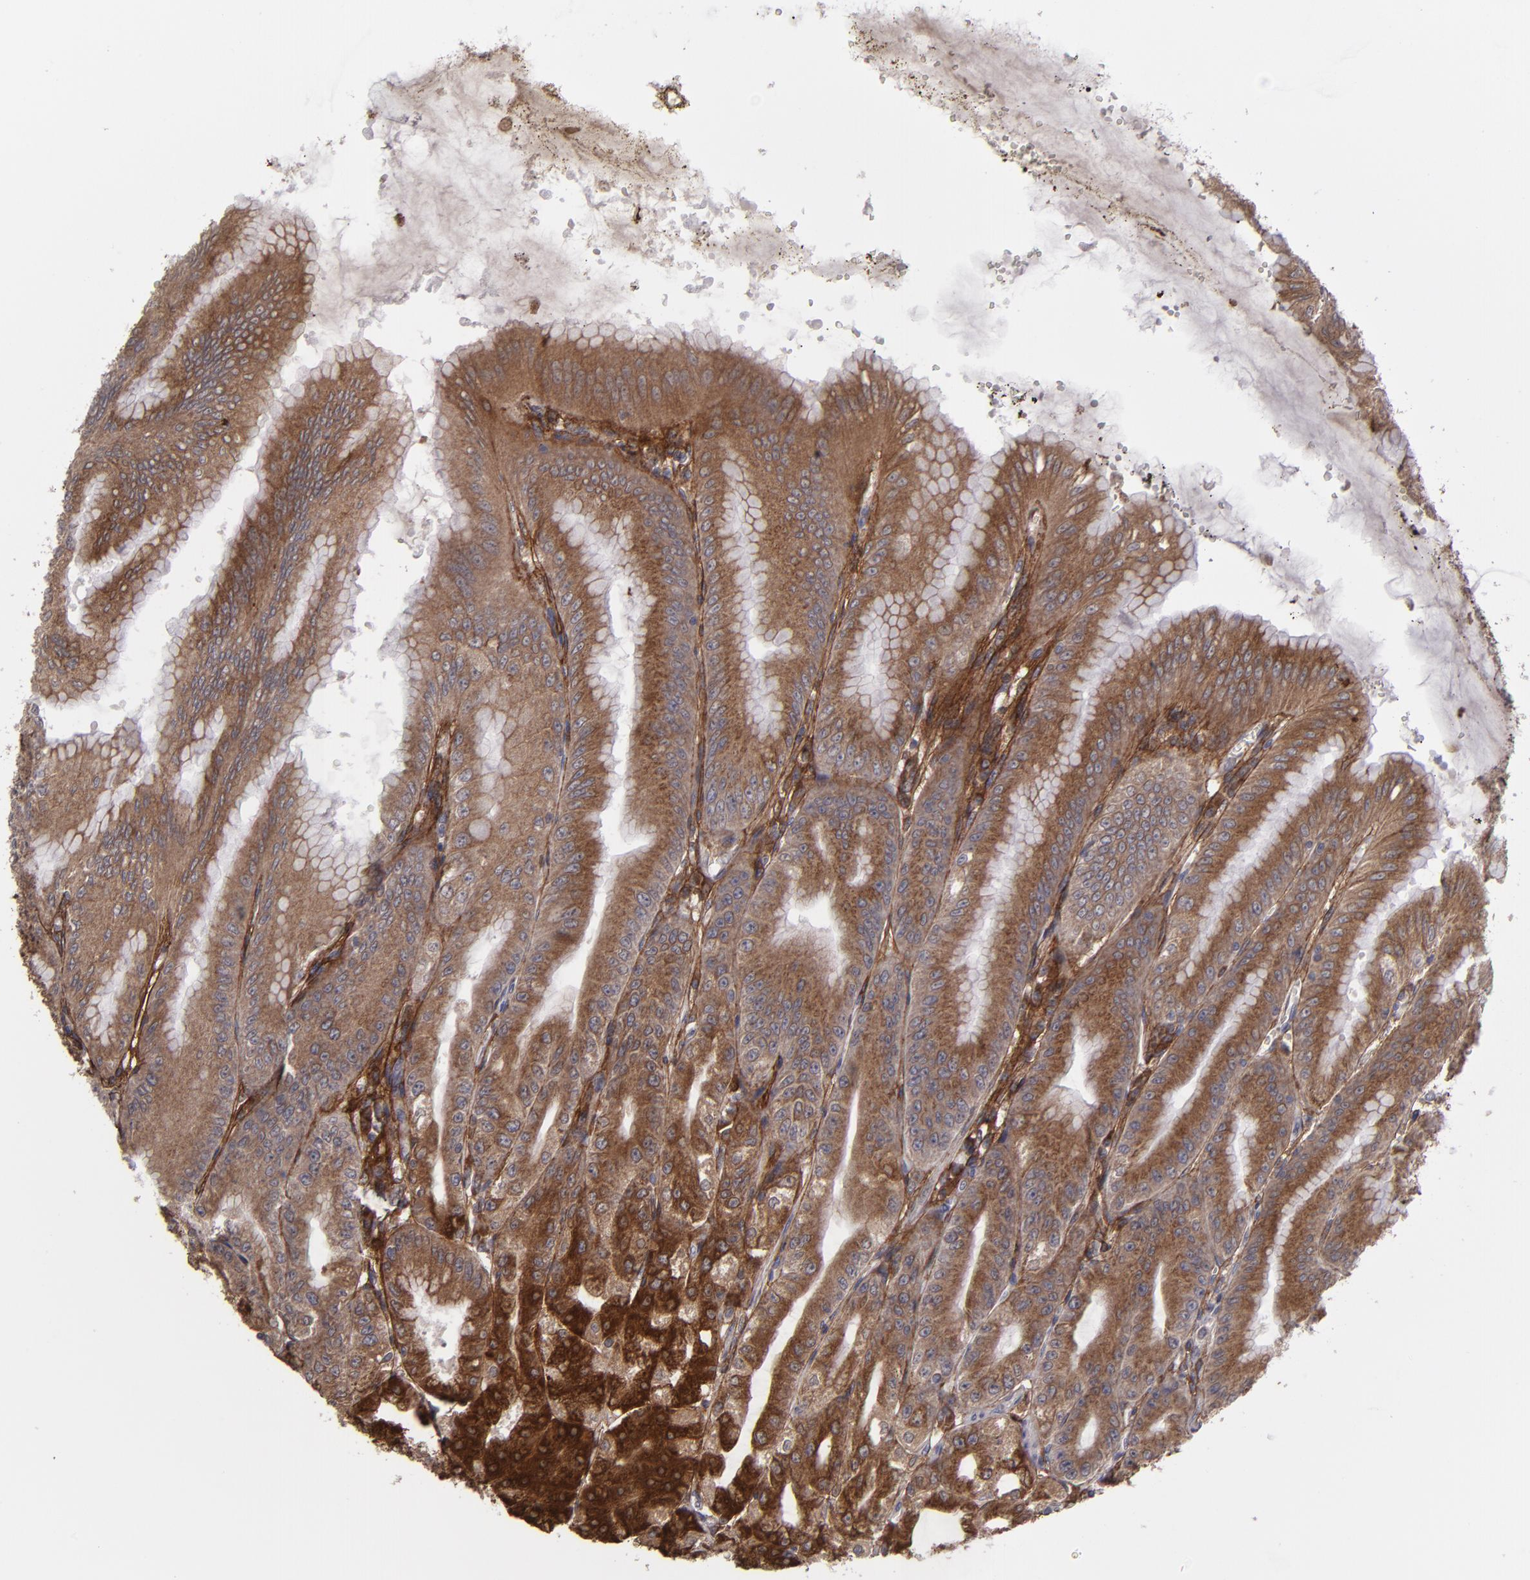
{"staining": {"intensity": "weak", "quantity": ">75%", "location": "cytoplasmic/membranous"}, "tissue": "stomach", "cell_type": "Glandular cells", "image_type": "normal", "snomed": [{"axis": "morphology", "description": "Normal tissue, NOS"}, {"axis": "topography", "description": "Stomach, lower"}], "caption": "This photomicrograph demonstrates immunohistochemistry (IHC) staining of unremarkable human stomach, with low weak cytoplasmic/membranous positivity in about >75% of glandular cells.", "gene": "IL12A", "patient": {"sex": "male", "age": 71}}